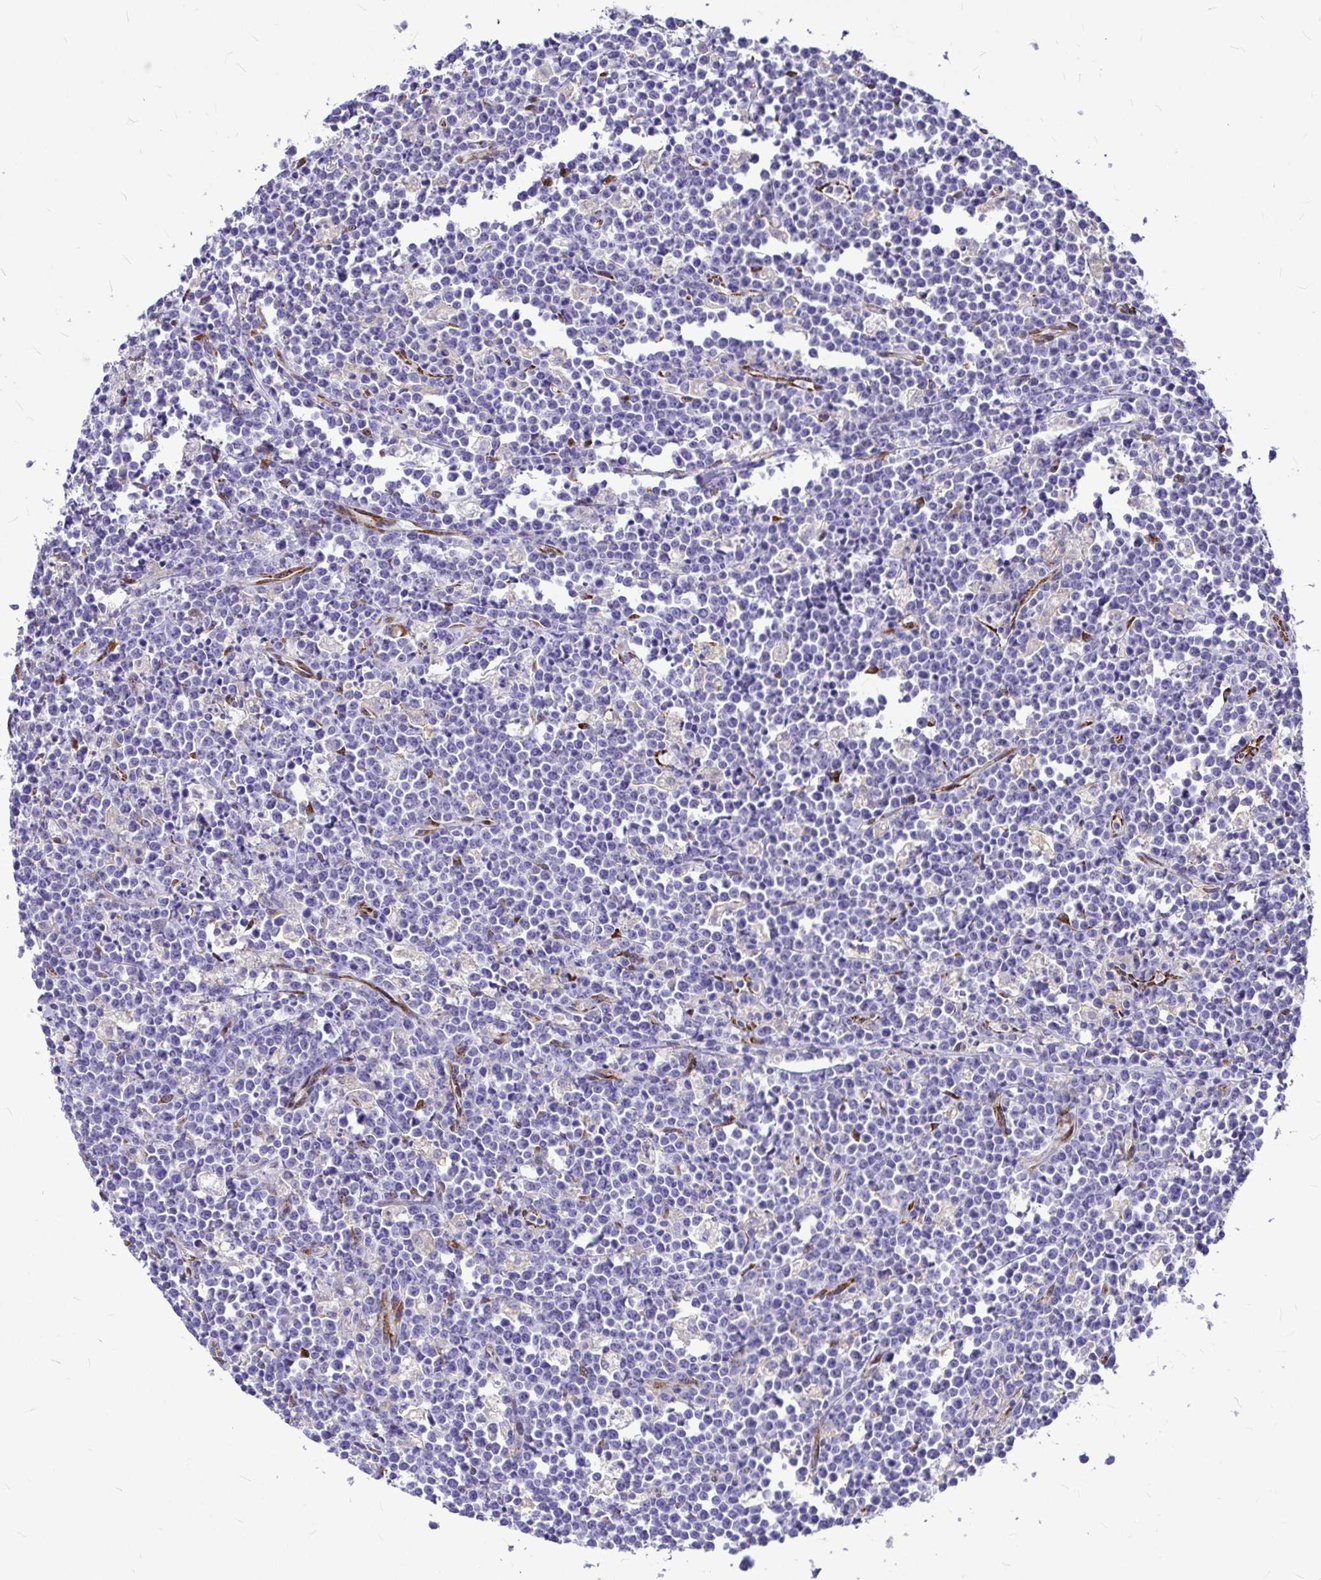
{"staining": {"intensity": "negative", "quantity": "none", "location": "none"}, "tissue": "lymphoma", "cell_type": "Tumor cells", "image_type": "cancer", "snomed": [{"axis": "morphology", "description": "Malignant lymphoma, non-Hodgkin's type, High grade"}, {"axis": "topography", "description": "Small intestine"}], "caption": "Immunohistochemistry (IHC) histopathology image of human lymphoma stained for a protein (brown), which shows no staining in tumor cells. The staining was performed using DAB to visualize the protein expression in brown, while the nuclei were stained in blue with hematoxylin (Magnification: 20x).", "gene": "GABBR2", "patient": {"sex": "female", "age": 56}}